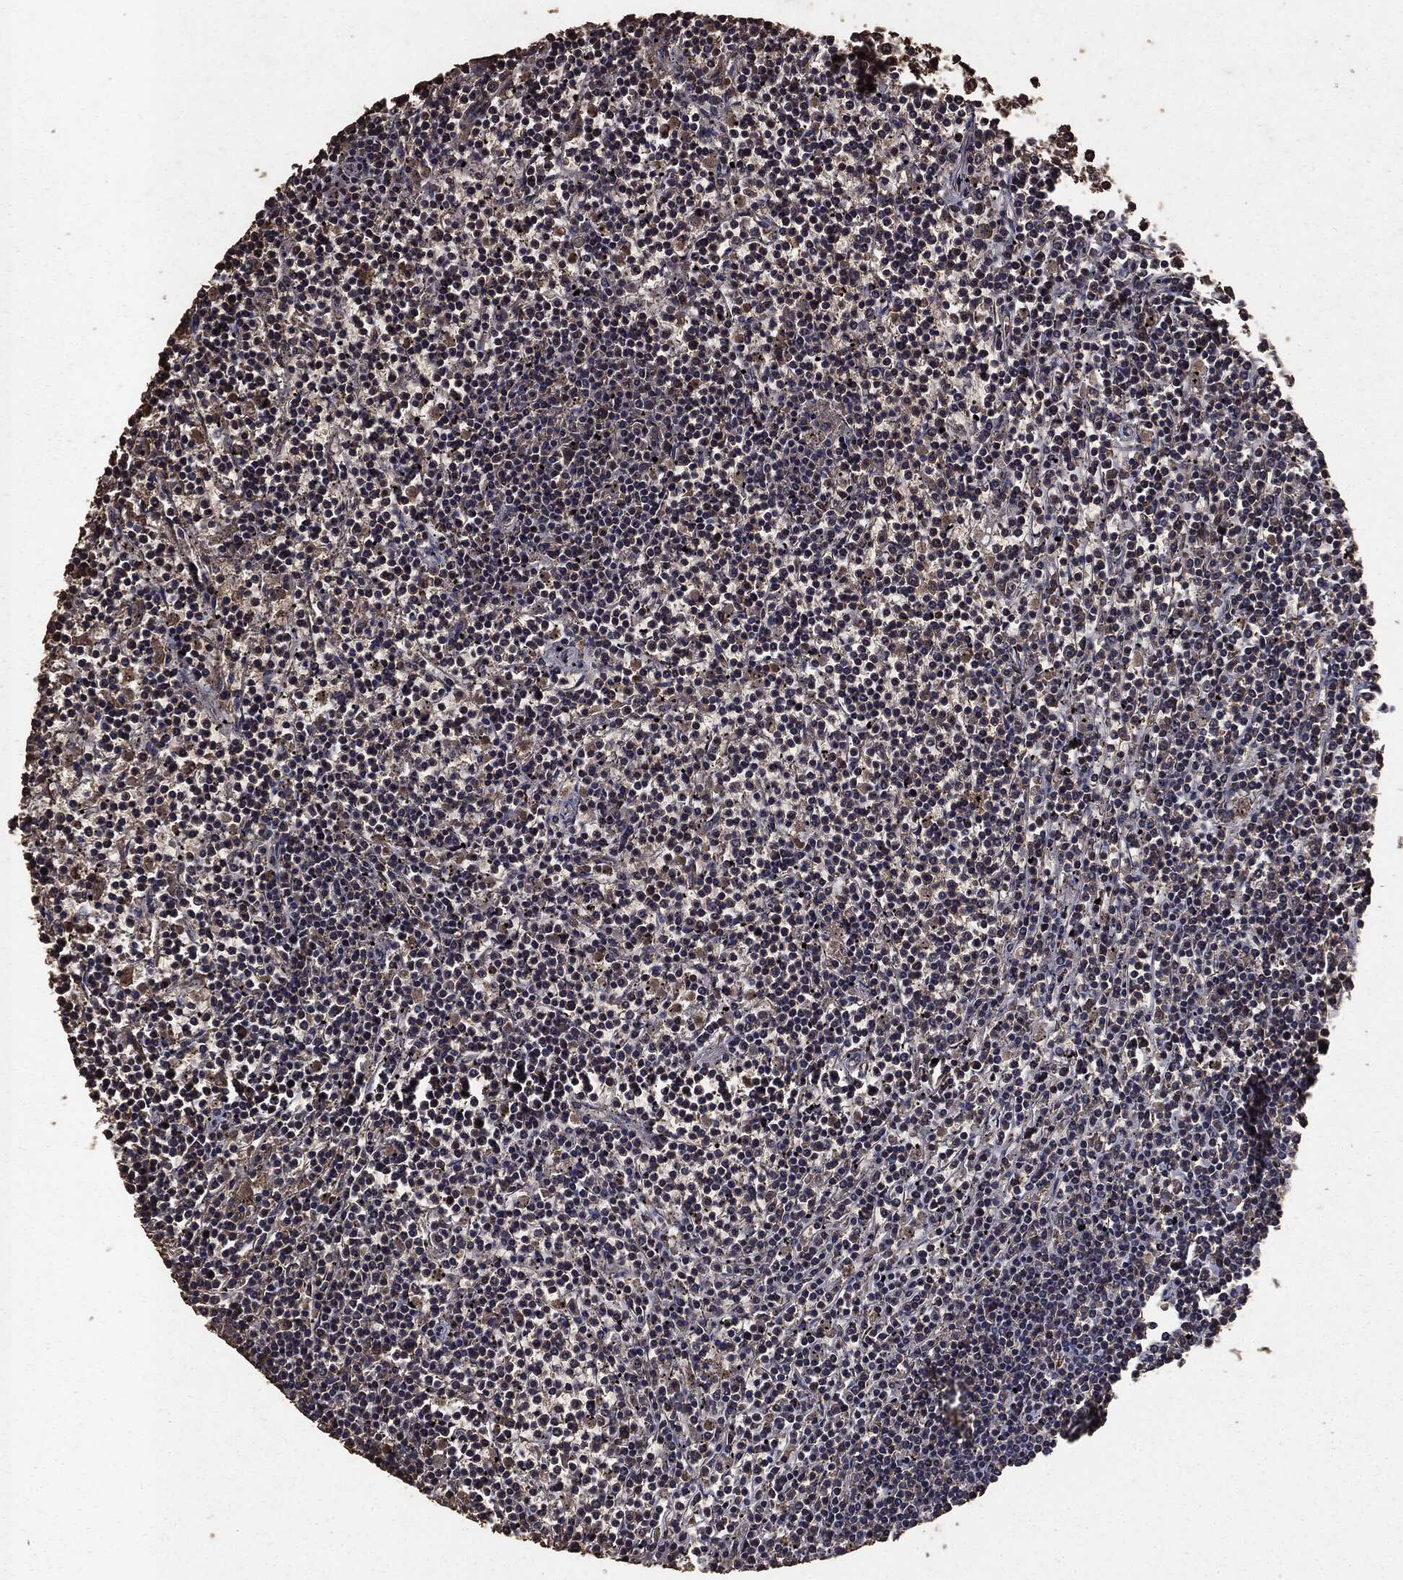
{"staining": {"intensity": "moderate", "quantity": "25%-75%", "location": "cytoplasmic/membranous,nuclear"}, "tissue": "lymphoma", "cell_type": "Tumor cells", "image_type": "cancer", "snomed": [{"axis": "morphology", "description": "Malignant lymphoma, non-Hodgkin's type, Low grade"}, {"axis": "topography", "description": "Spleen"}], "caption": "Protein expression analysis of human malignant lymphoma, non-Hodgkin's type (low-grade) reveals moderate cytoplasmic/membranous and nuclear staining in approximately 25%-75% of tumor cells.", "gene": "PPP6R2", "patient": {"sex": "female", "age": 19}}